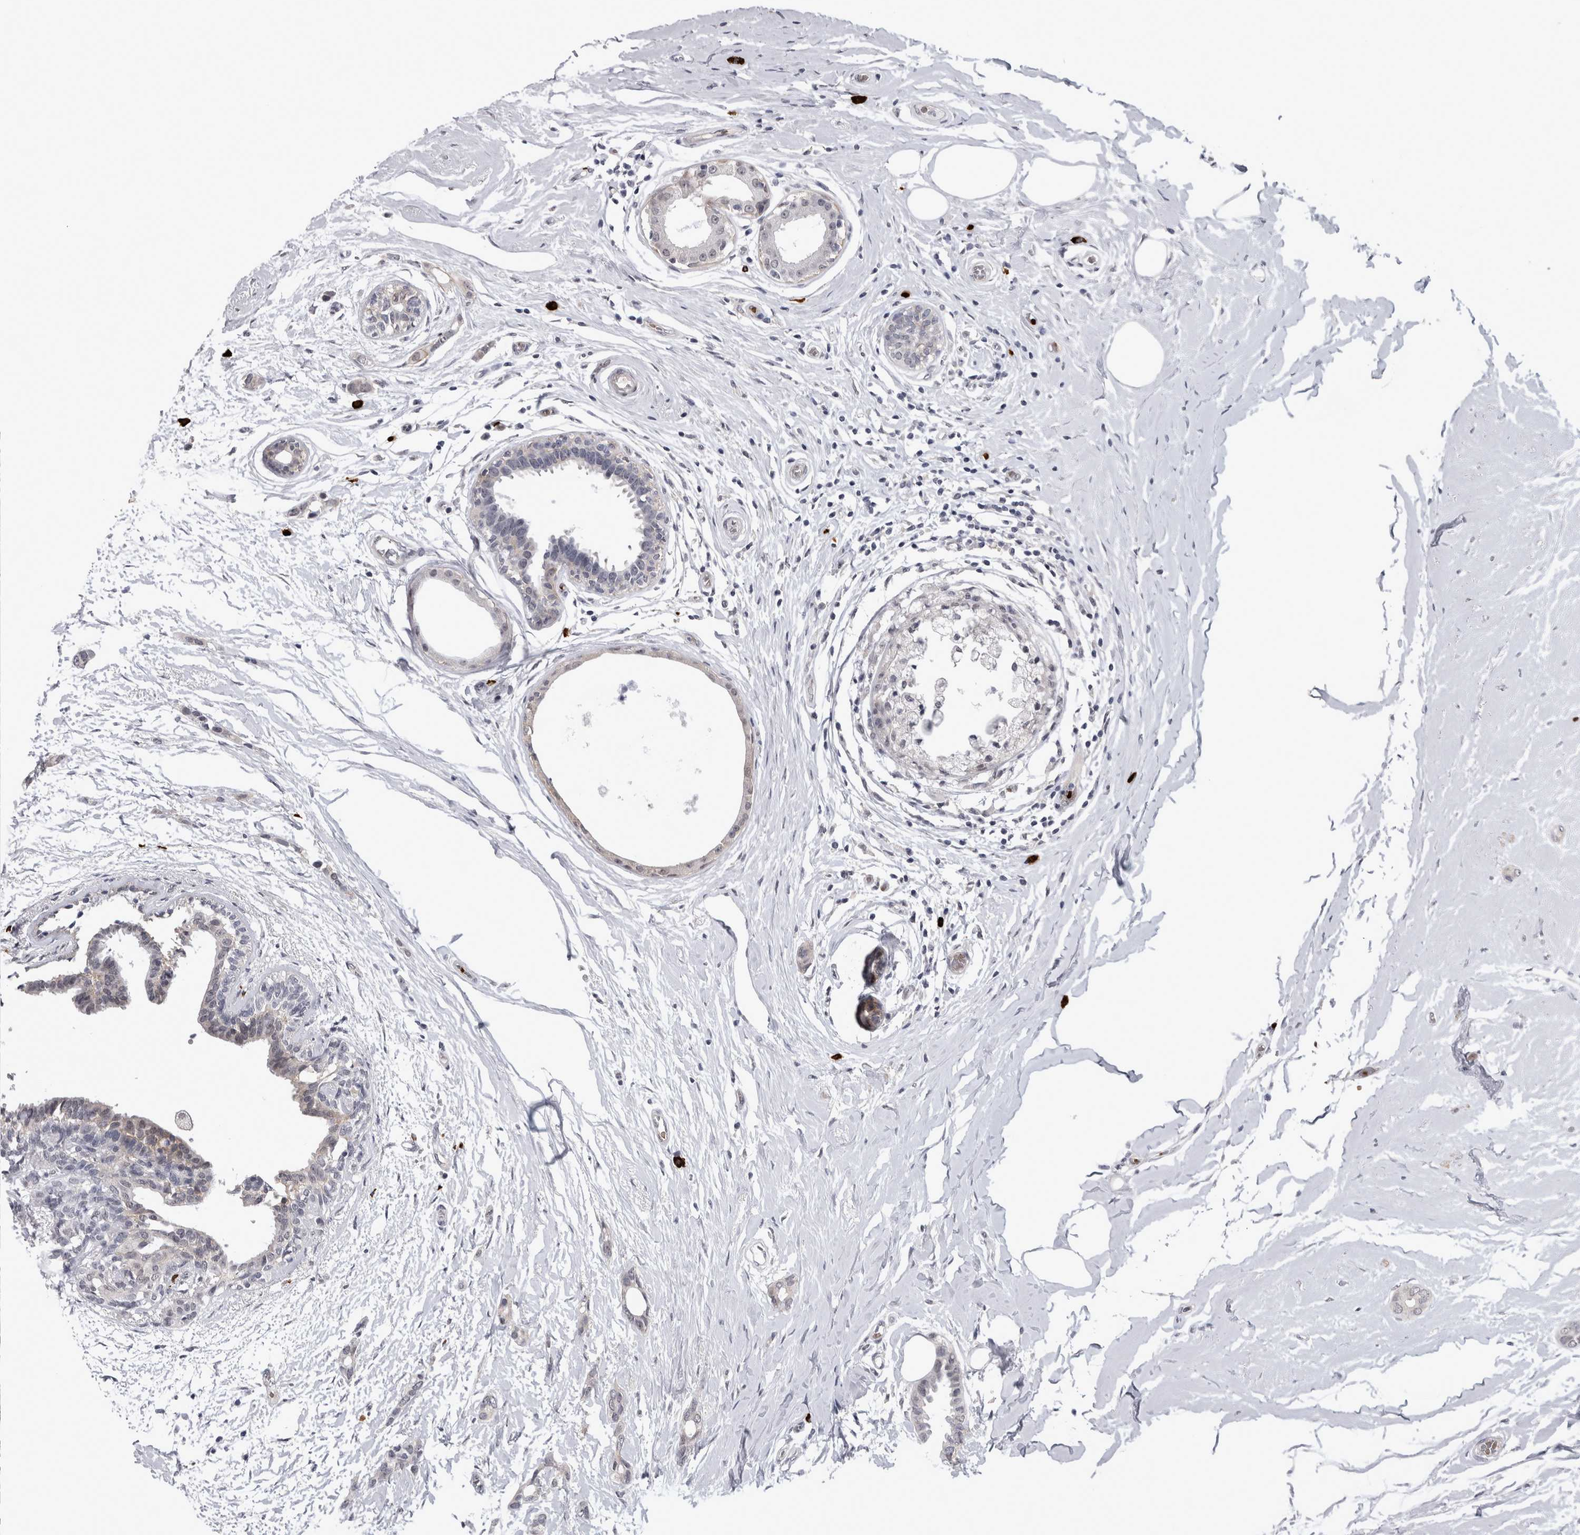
{"staining": {"intensity": "negative", "quantity": "none", "location": "none"}, "tissue": "breast cancer", "cell_type": "Tumor cells", "image_type": "cancer", "snomed": [{"axis": "morphology", "description": "Duct carcinoma"}, {"axis": "topography", "description": "Breast"}], "caption": "High power microscopy histopathology image of an IHC photomicrograph of invasive ductal carcinoma (breast), revealing no significant expression in tumor cells.", "gene": "PEBP4", "patient": {"sex": "female", "age": 55}}